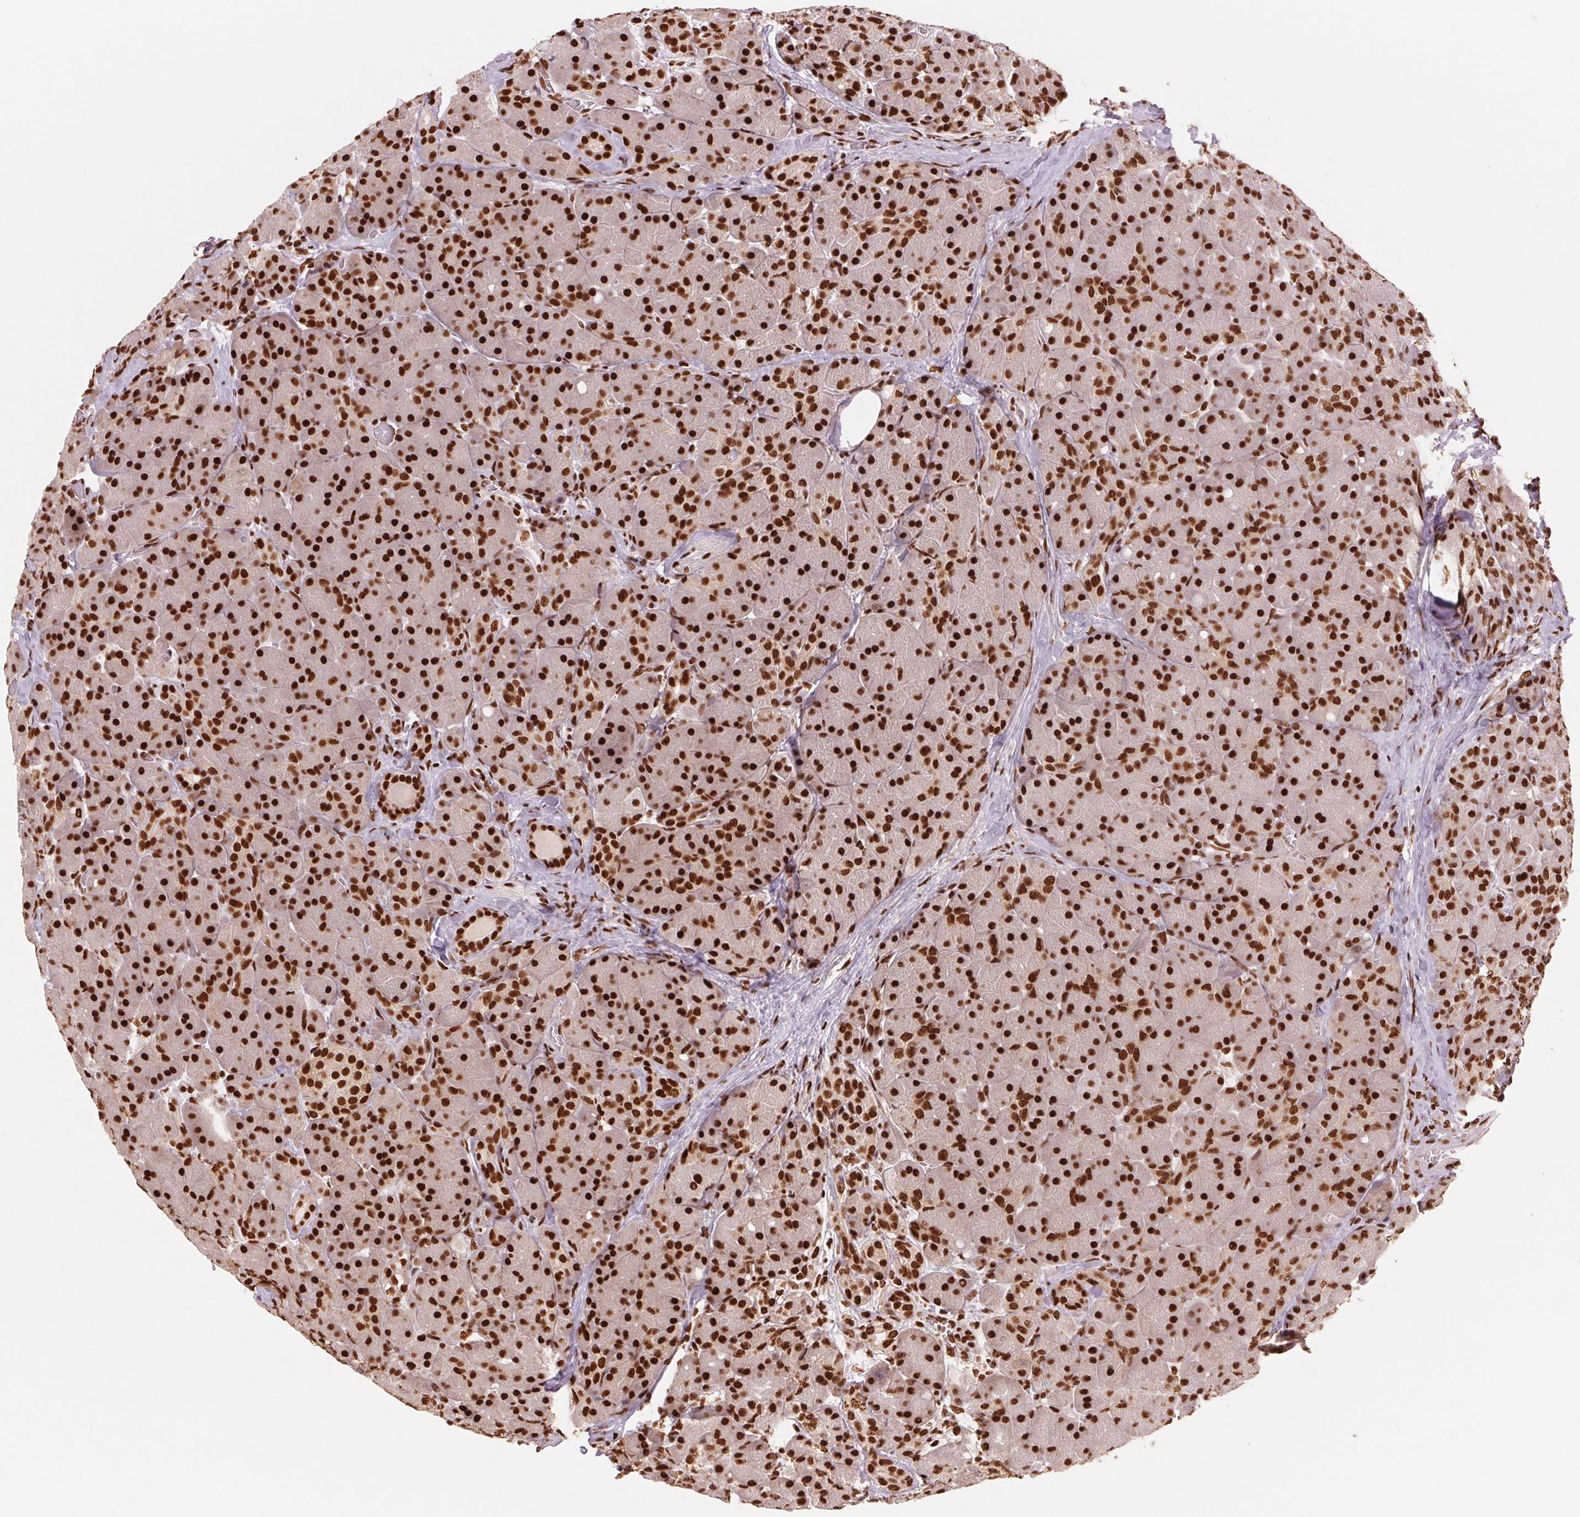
{"staining": {"intensity": "strong", "quantity": ">75%", "location": "nuclear"}, "tissue": "pancreas", "cell_type": "Exocrine glandular cells", "image_type": "normal", "snomed": [{"axis": "morphology", "description": "Normal tissue, NOS"}, {"axis": "topography", "description": "Pancreas"}], "caption": "Strong nuclear positivity for a protein is identified in approximately >75% of exocrine glandular cells of unremarkable pancreas using IHC.", "gene": "TTLL9", "patient": {"sex": "male", "age": 55}}